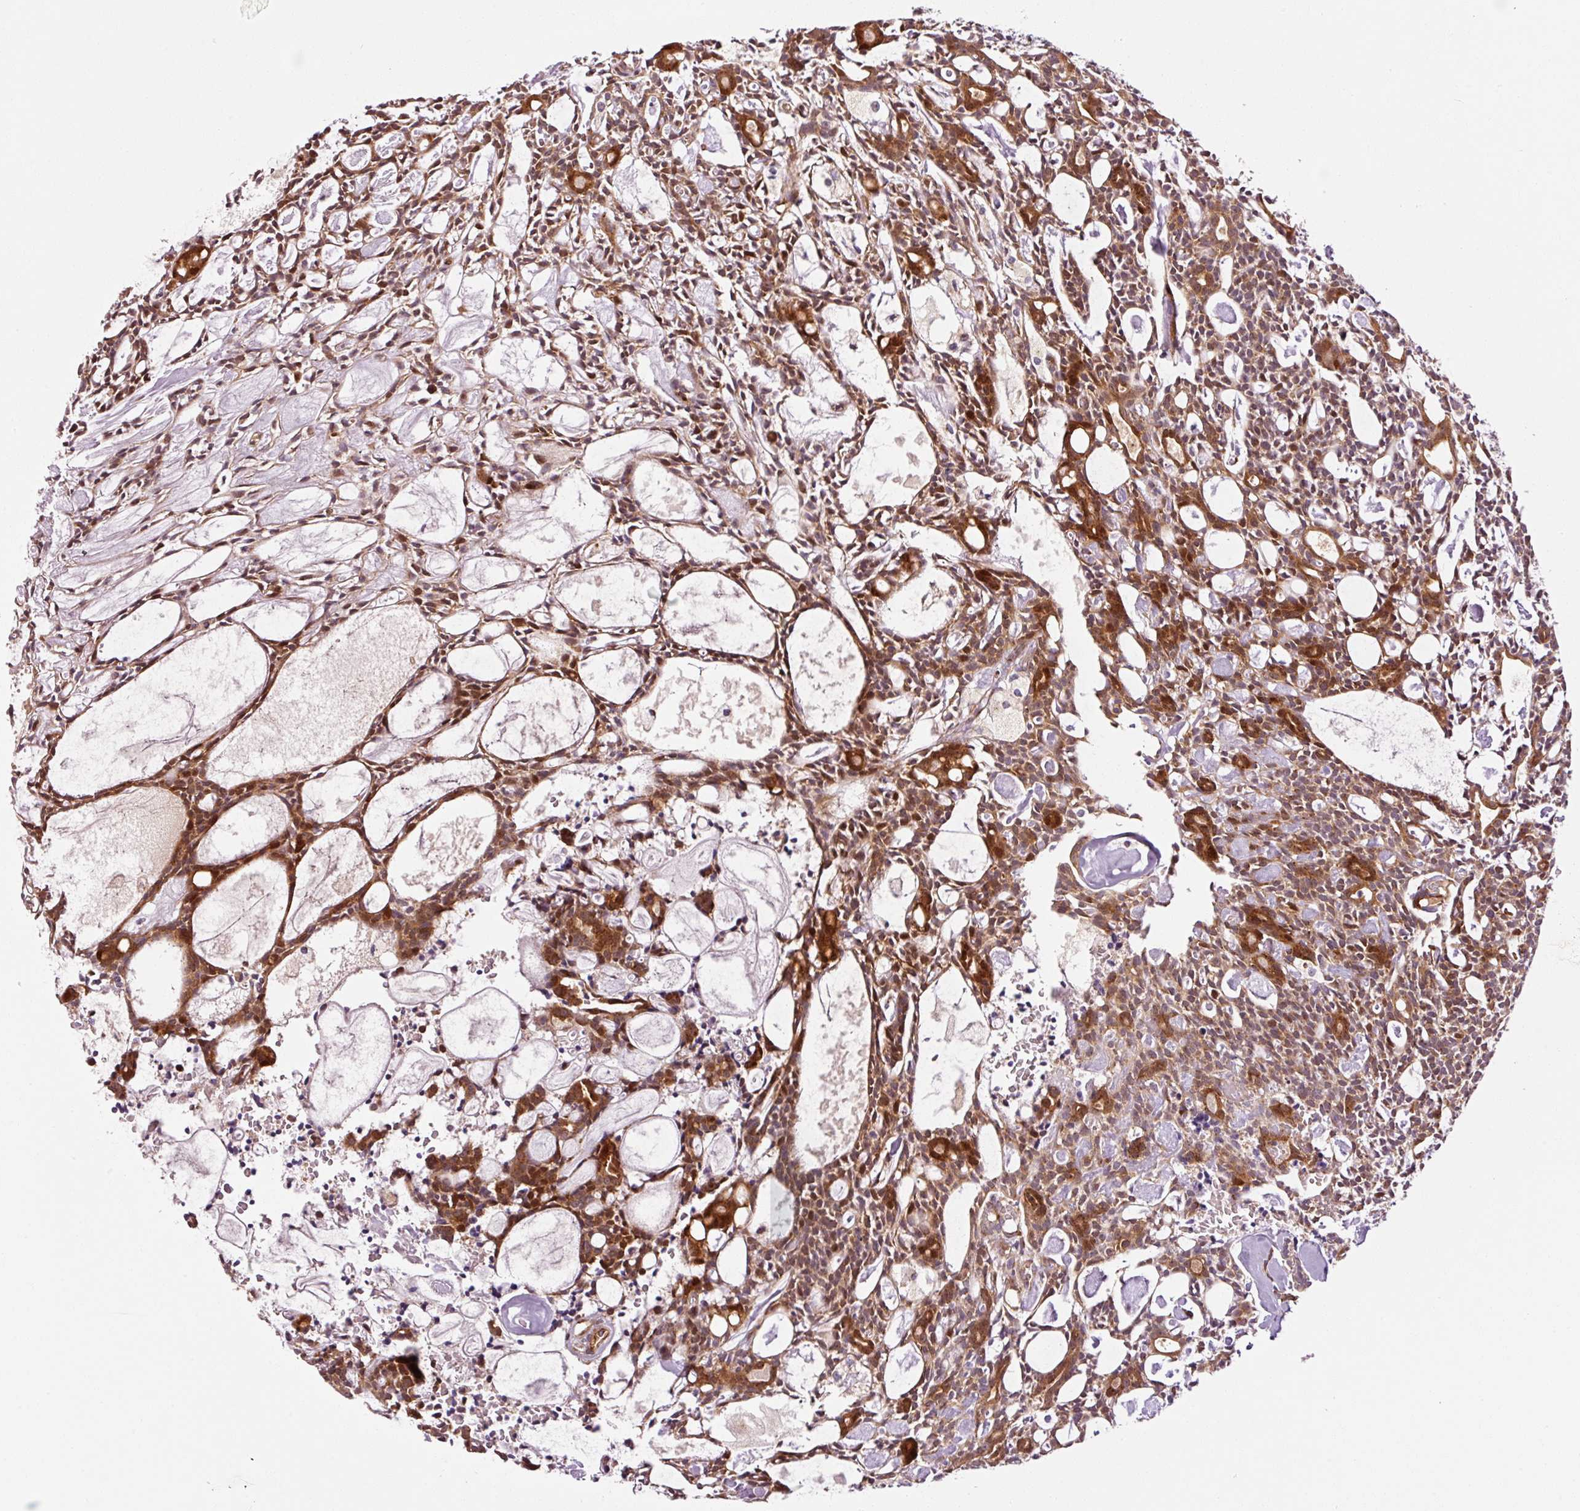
{"staining": {"intensity": "strong", "quantity": ">75%", "location": "cytoplasmic/membranous,nuclear"}, "tissue": "head and neck cancer", "cell_type": "Tumor cells", "image_type": "cancer", "snomed": [{"axis": "morphology", "description": "Adenocarcinoma, NOS"}, {"axis": "topography", "description": "Salivary gland"}, {"axis": "topography", "description": "Head-Neck"}], "caption": "Immunohistochemical staining of head and neck cancer demonstrates high levels of strong cytoplasmic/membranous and nuclear protein positivity in about >75% of tumor cells.", "gene": "PPP1R14B", "patient": {"sex": "male", "age": 55}}